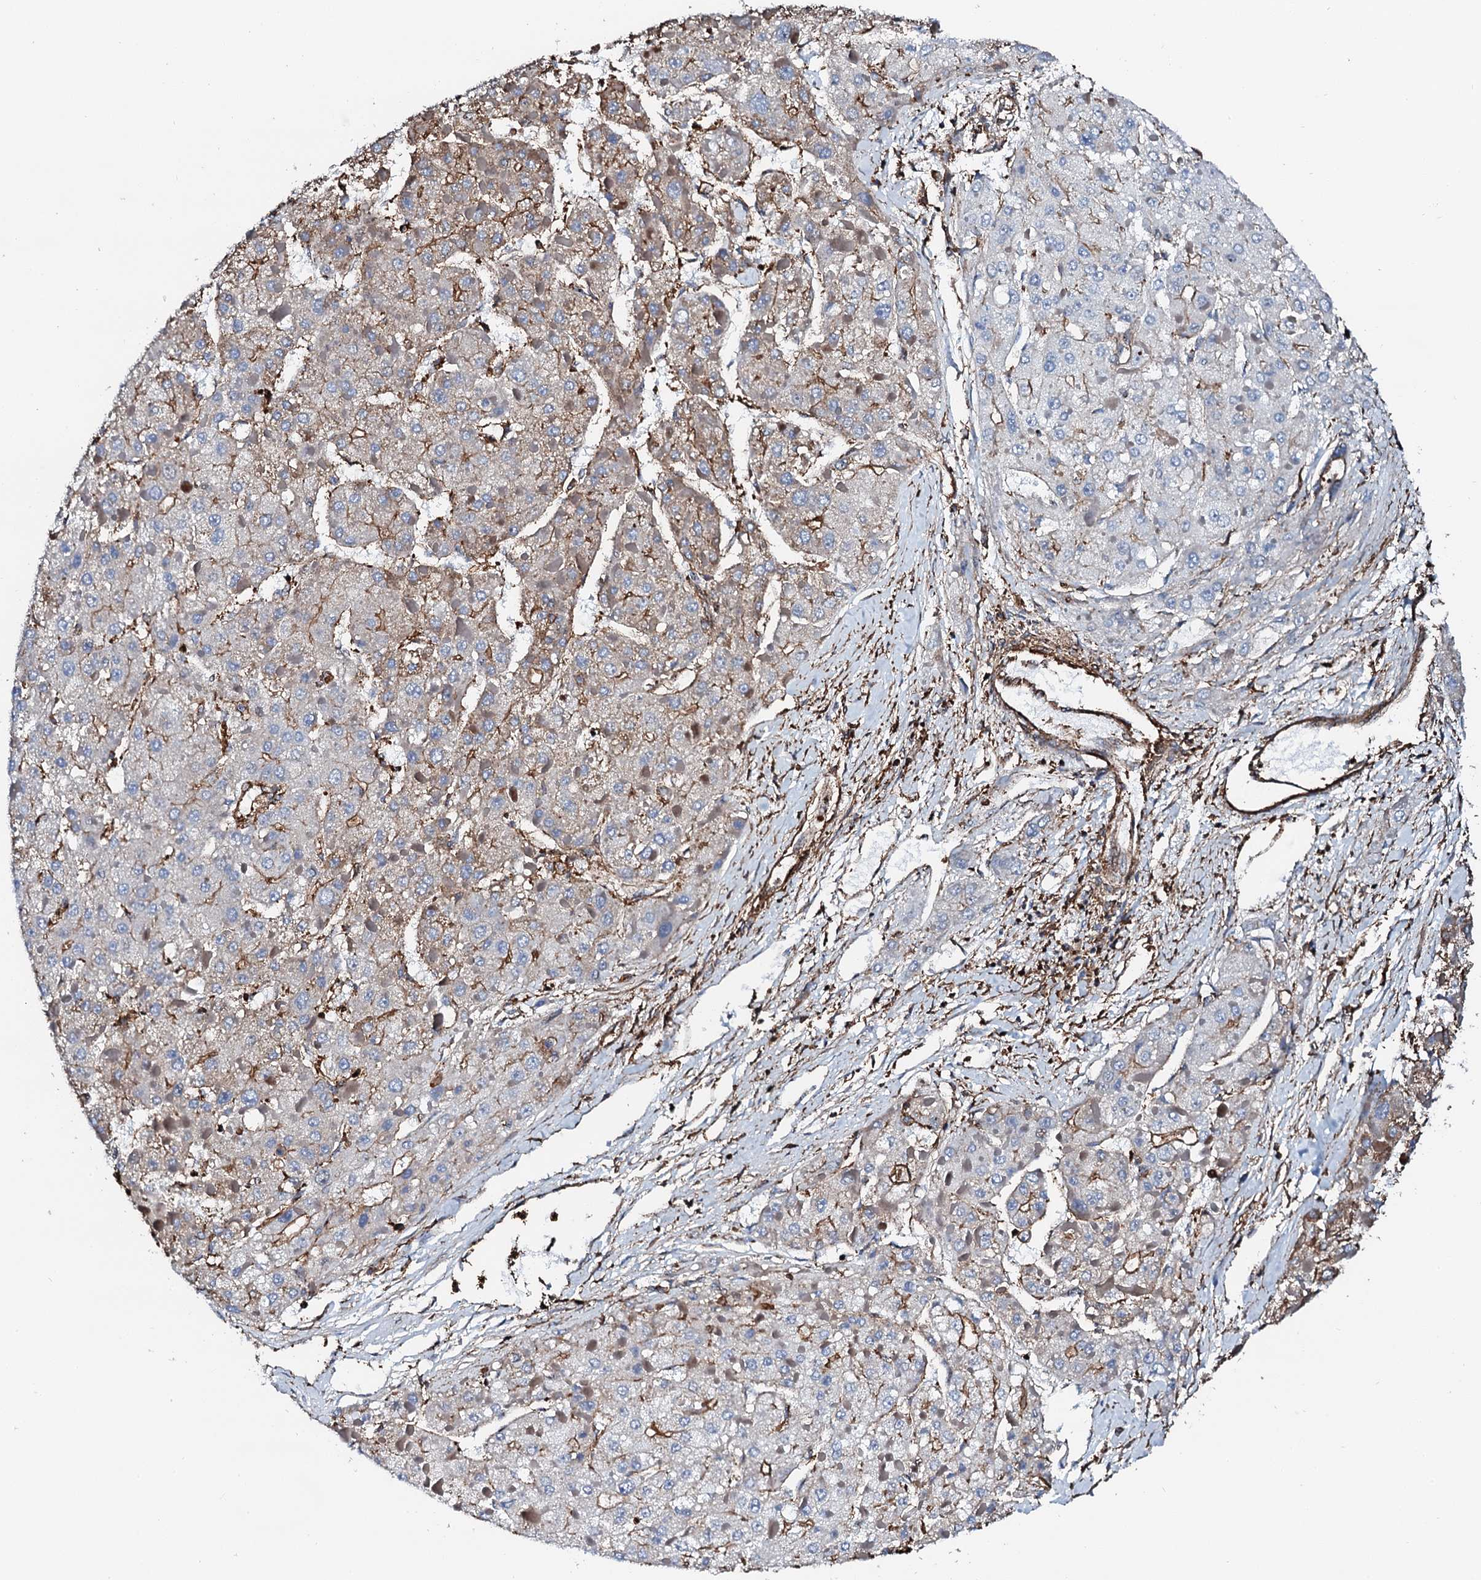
{"staining": {"intensity": "weak", "quantity": "25%-75%", "location": "cytoplasmic/membranous"}, "tissue": "liver cancer", "cell_type": "Tumor cells", "image_type": "cancer", "snomed": [{"axis": "morphology", "description": "Carcinoma, Hepatocellular, NOS"}, {"axis": "topography", "description": "Liver"}], "caption": "The micrograph demonstrates immunohistochemical staining of hepatocellular carcinoma (liver). There is weak cytoplasmic/membranous staining is seen in approximately 25%-75% of tumor cells. The staining is performed using DAB (3,3'-diaminobenzidine) brown chromogen to label protein expression. The nuclei are counter-stained blue using hematoxylin.", "gene": "INTS10", "patient": {"sex": "female", "age": 73}}